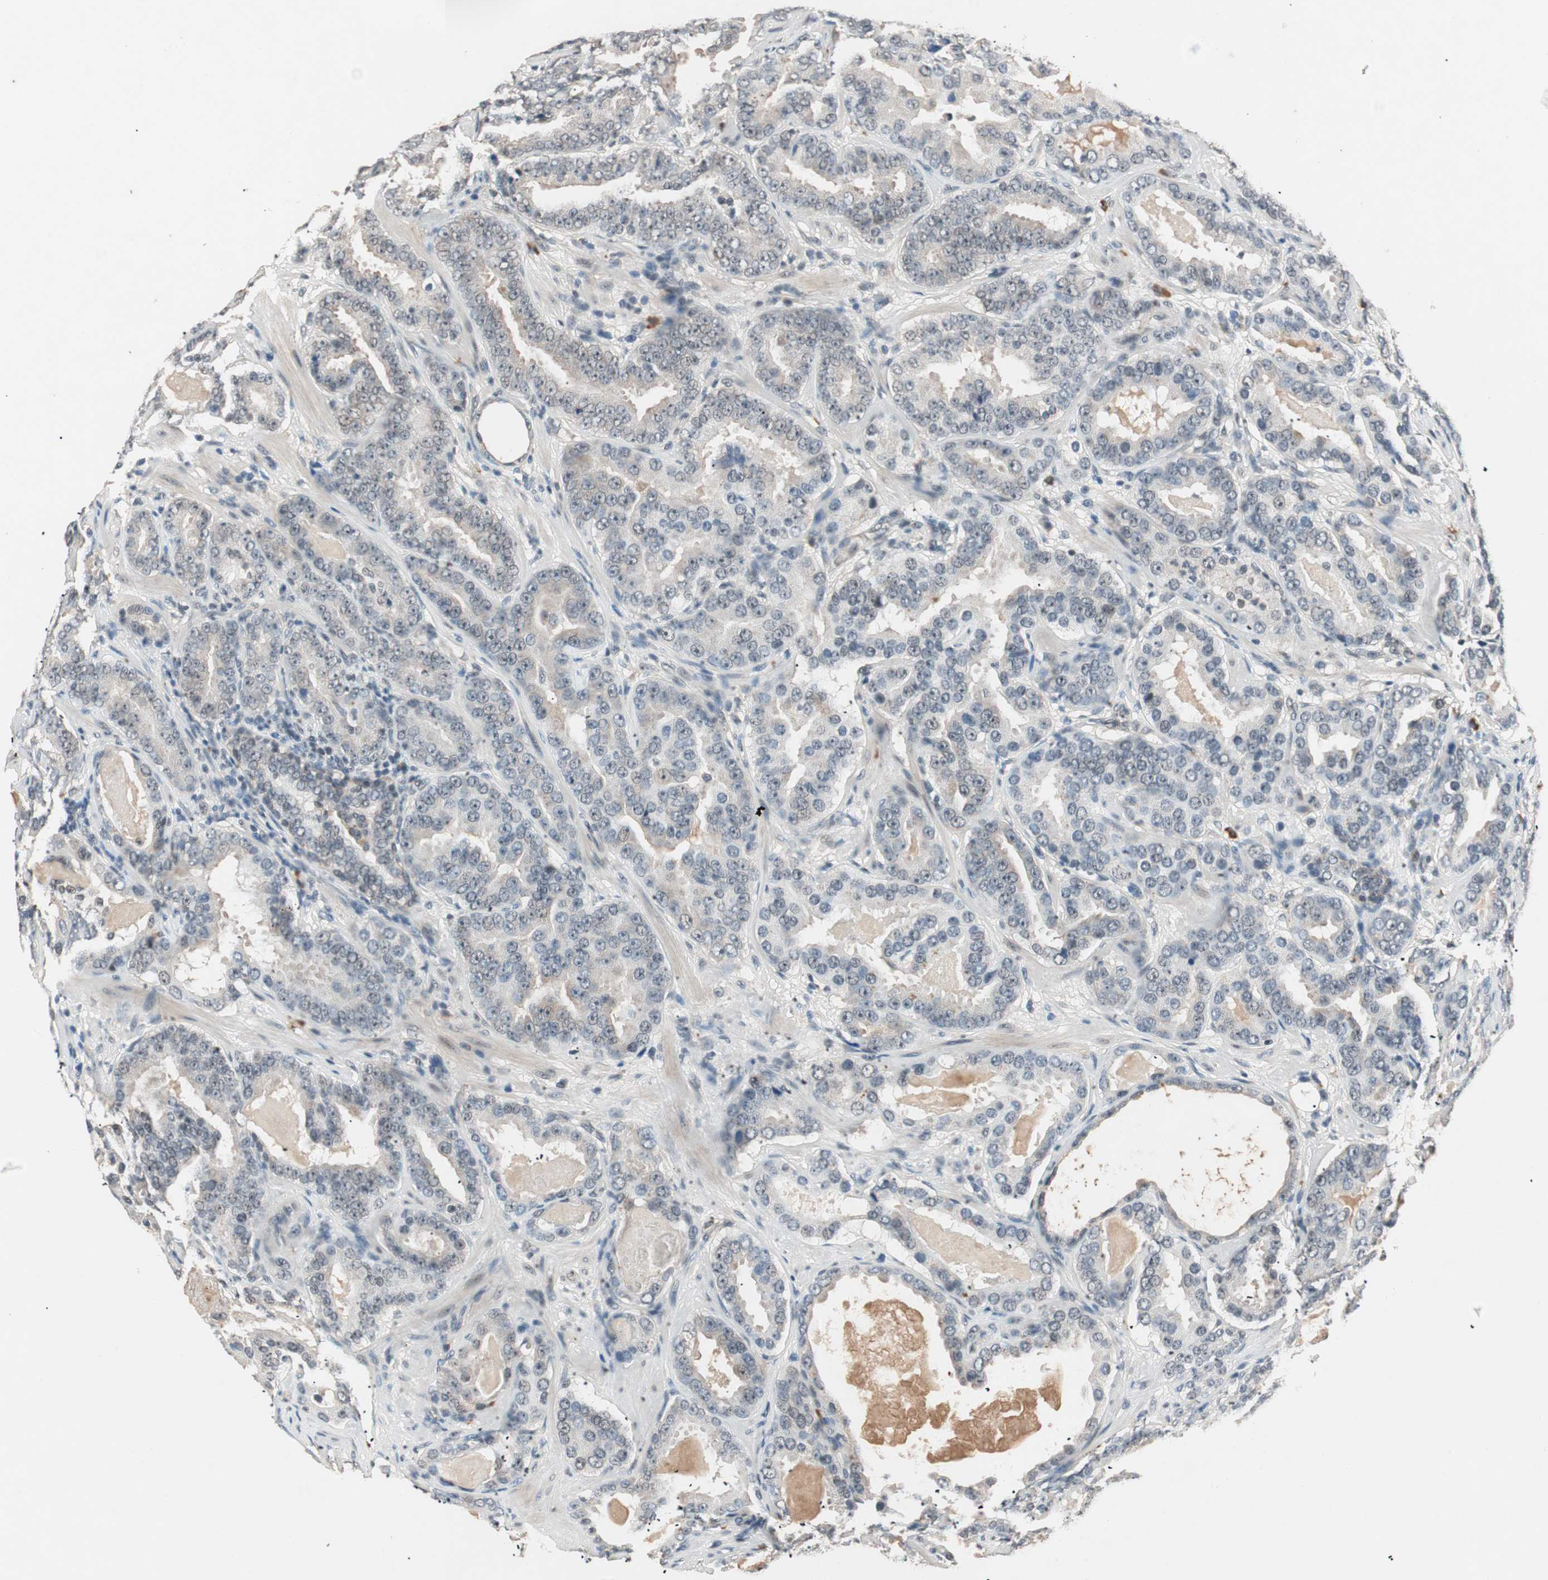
{"staining": {"intensity": "weak", "quantity": "25%-75%", "location": "cytoplasmic/membranous"}, "tissue": "prostate cancer", "cell_type": "Tumor cells", "image_type": "cancer", "snomed": [{"axis": "morphology", "description": "Adenocarcinoma, Low grade"}, {"axis": "topography", "description": "Prostate"}], "caption": "A brown stain labels weak cytoplasmic/membranous expression of a protein in adenocarcinoma (low-grade) (prostate) tumor cells. Using DAB (brown) and hematoxylin (blue) stains, captured at high magnification using brightfield microscopy.", "gene": "NFRKB", "patient": {"sex": "male", "age": 59}}